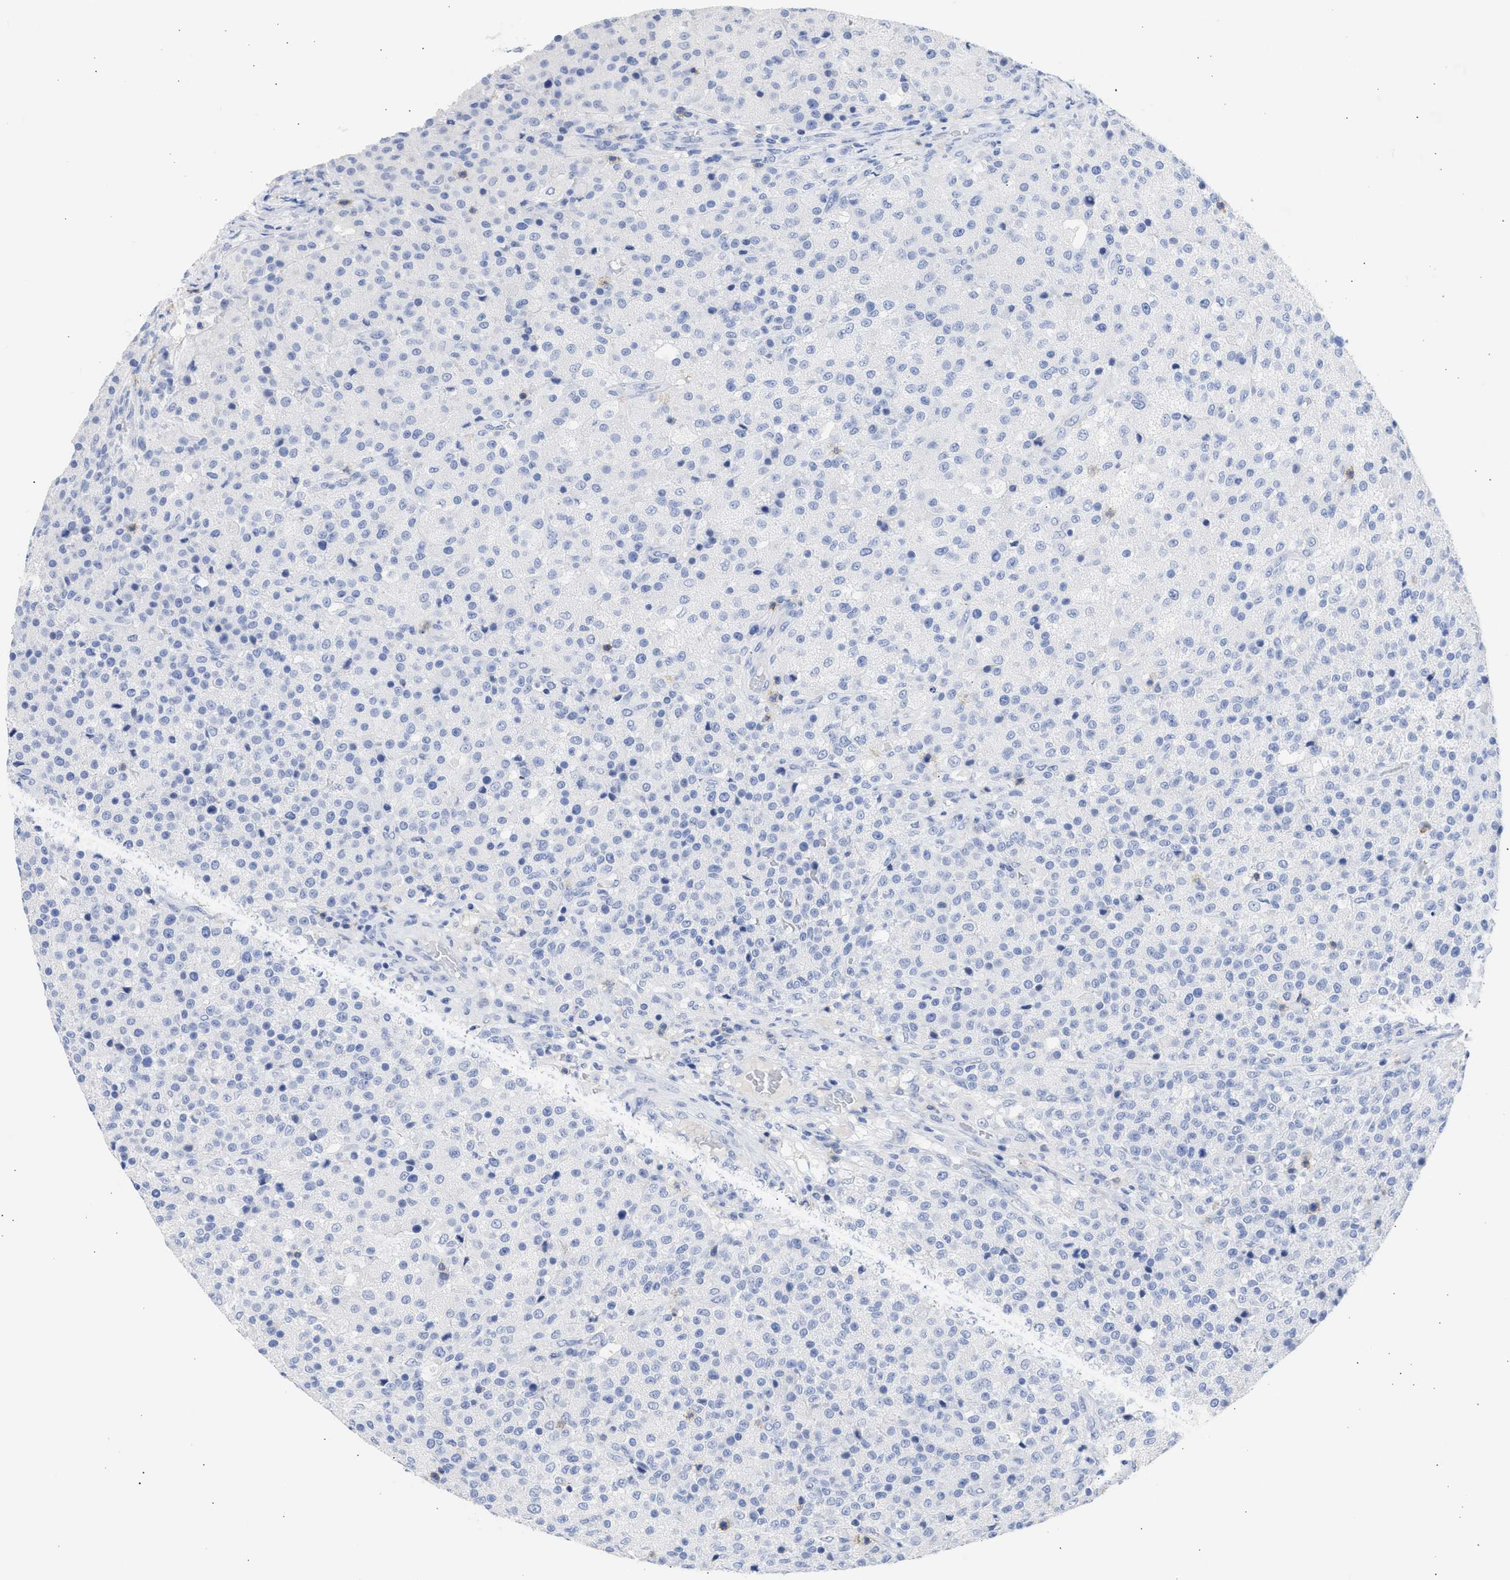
{"staining": {"intensity": "negative", "quantity": "none", "location": "none"}, "tissue": "testis cancer", "cell_type": "Tumor cells", "image_type": "cancer", "snomed": [{"axis": "morphology", "description": "Seminoma, NOS"}, {"axis": "topography", "description": "Testis"}], "caption": "A micrograph of human testis cancer is negative for staining in tumor cells.", "gene": "NCAM1", "patient": {"sex": "male", "age": 59}}